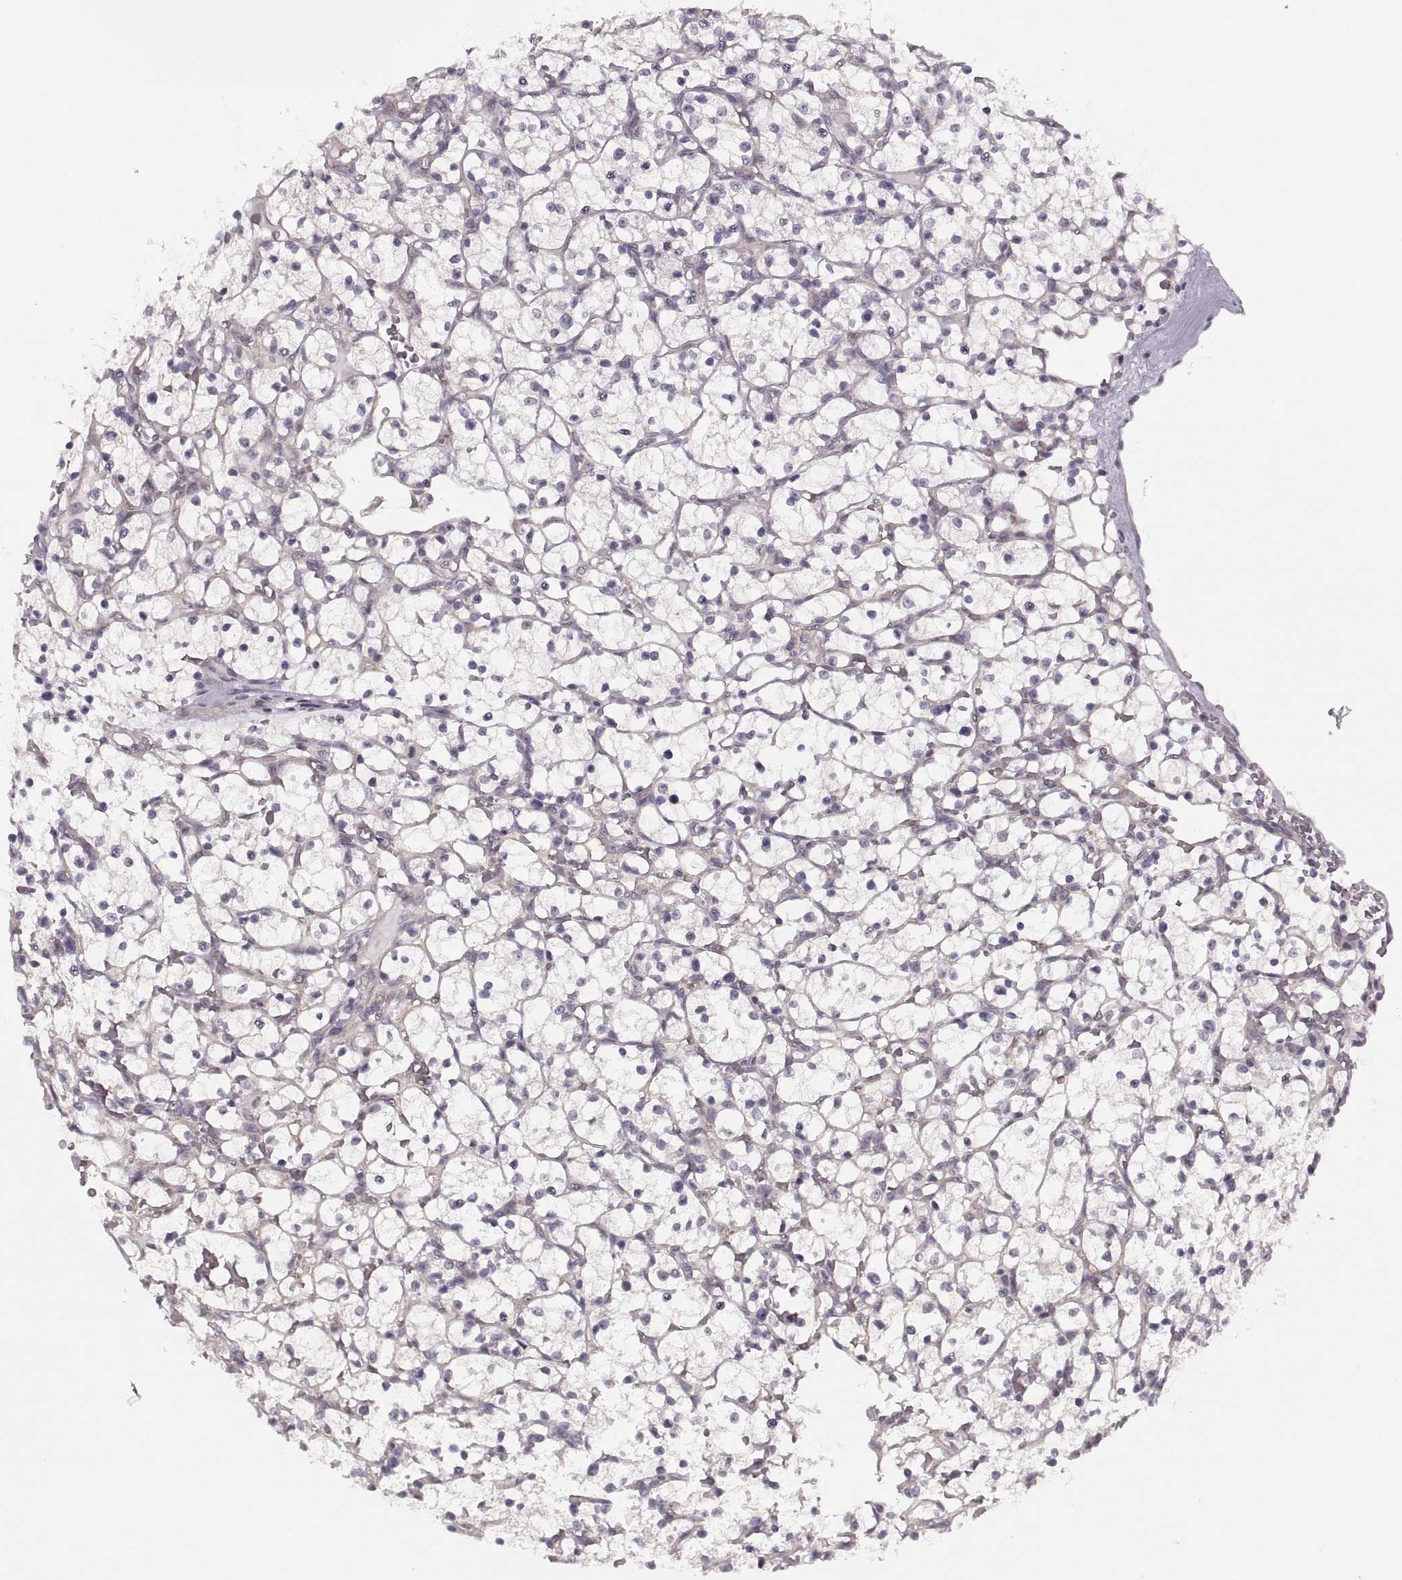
{"staining": {"intensity": "negative", "quantity": "none", "location": "none"}, "tissue": "renal cancer", "cell_type": "Tumor cells", "image_type": "cancer", "snomed": [{"axis": "morphology", "description": "Adenocarcinoma, NOS"}, {"axis": "topography", "description": "Kidney"}], "caption": "This micrograph is of renal adenocarcinoma stained with immunohistochemistry (IHC) to label a protein in brown with the nuclei are counter-stained blue. There is no expression in tumor cells.", "gene": "LUZP2", "patient": {"sex": "female", "age": 64}}